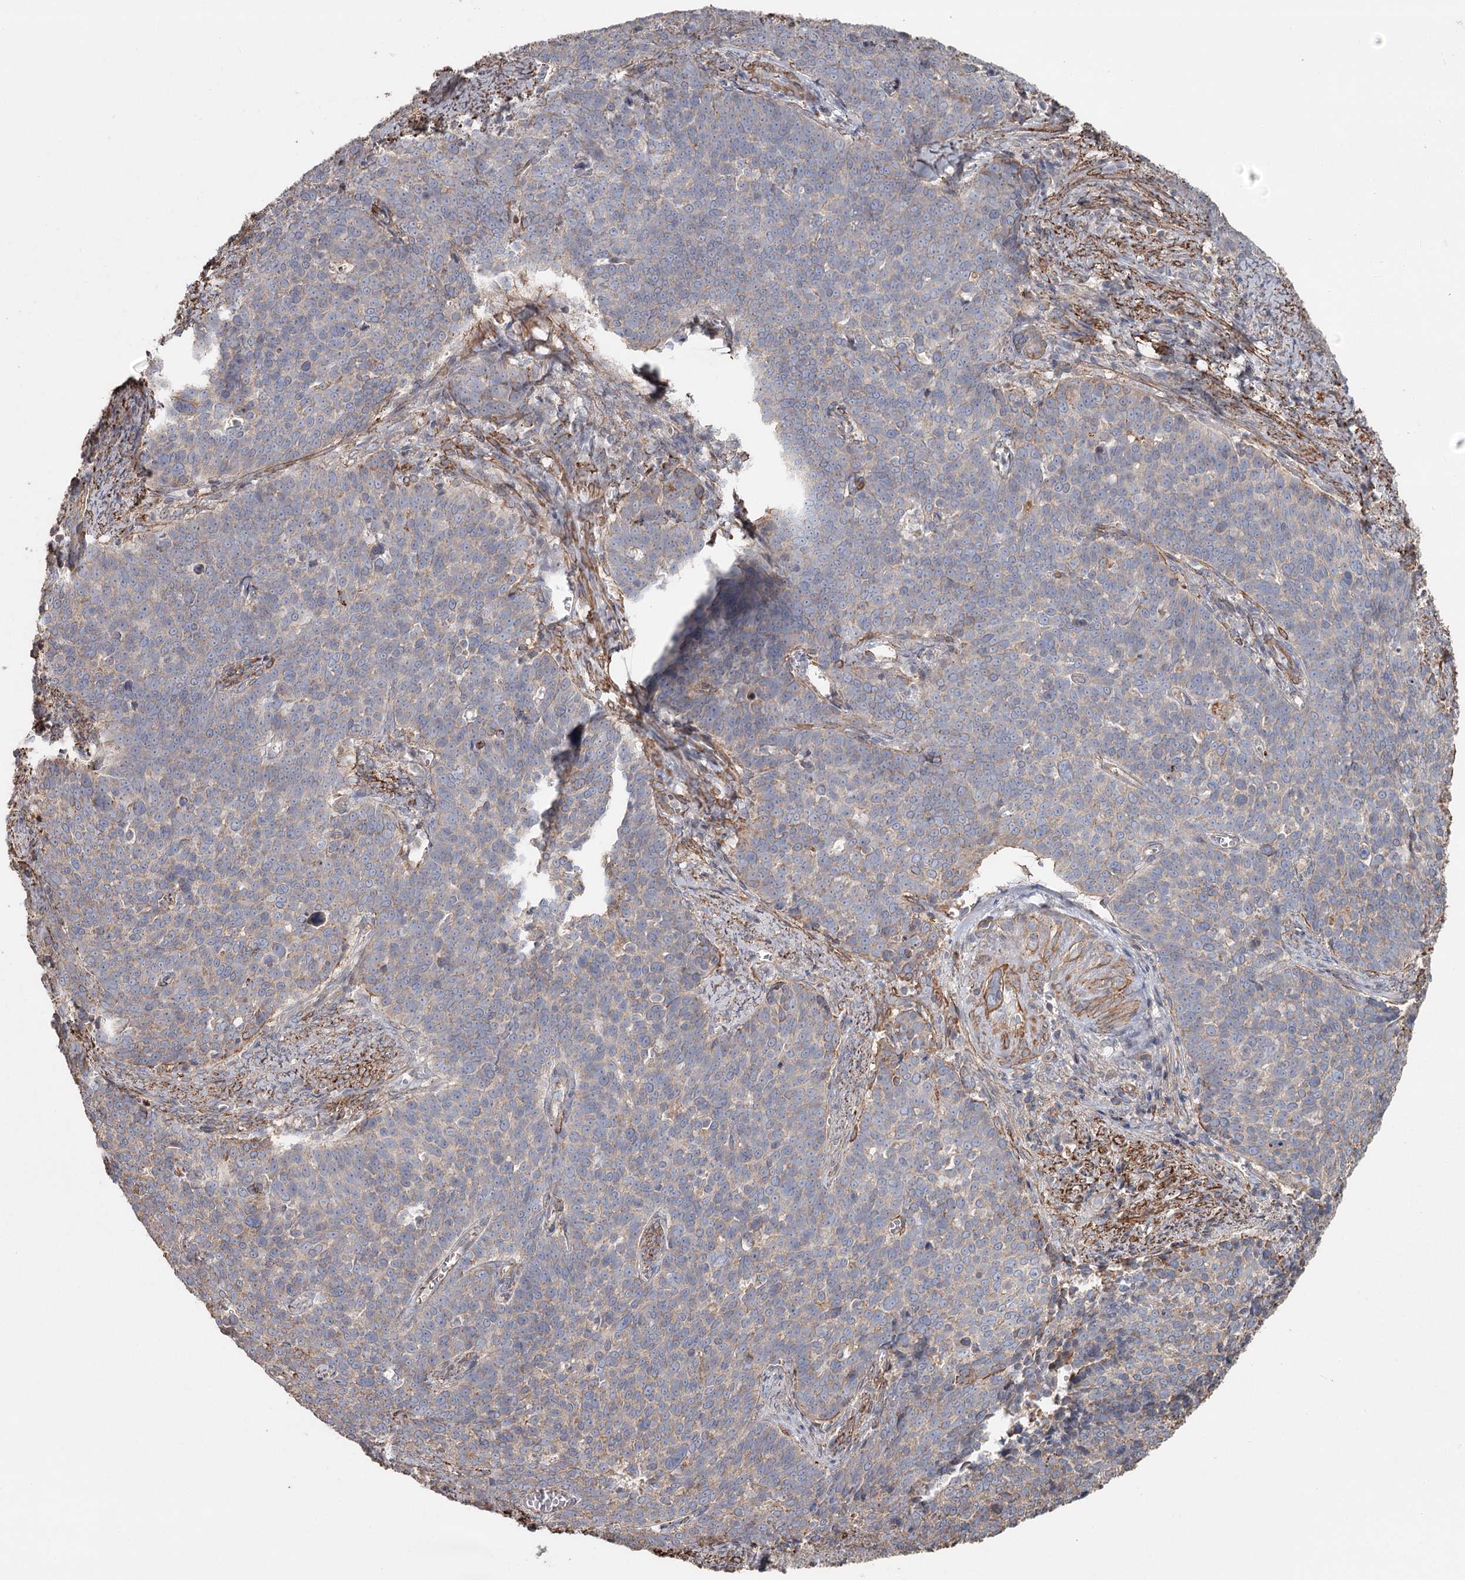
{"staining": {"intensity": "weak", "quantity": "<25%", "location": "cytoplasmic/membranous"}, "tissue": "cervical cancer", "cell_type": "Tumor cells", "image_type": "cancer", "snomed": [{"axis": "morphology", "description": "Squamous cell carcinoma, NOS"}, {"axis": "topography", "description": "Cervix"}], "caption": "Human cervical cancer stained for a protein using immunohistochemistry shows no positivity in tumor cells.", "gene": "DHRS9", "patient": {"sex": "female", "age": 39}}